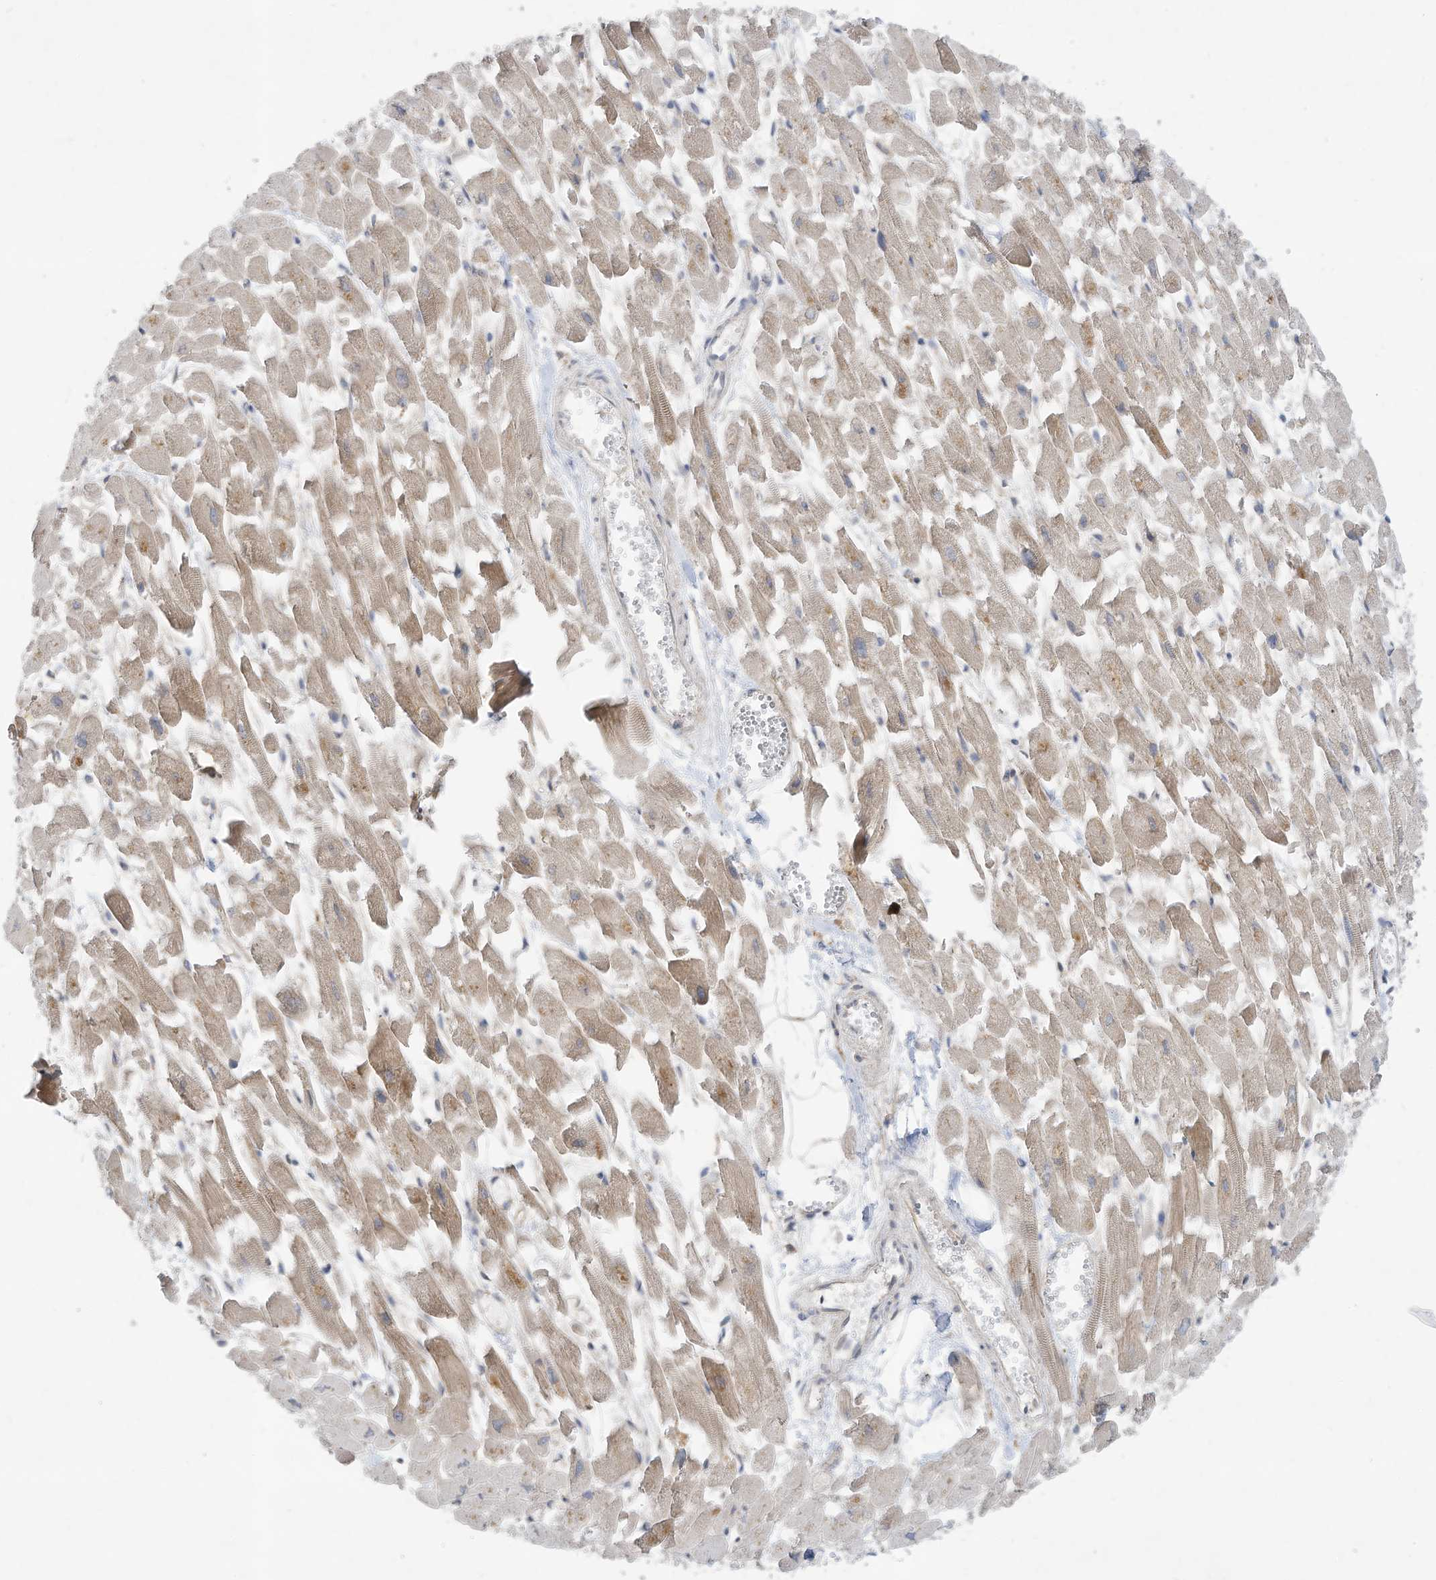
{"staining": {"intensity": "weak", "quantity": "25%-75%", "location": "cytoplasmic/membranous"}, "tissue": "heart muscle", "cell_type": "Cardiomyocytes", "image_type": "normal", "snomed": [{"axis": "morphology", "description": "Normal tissue, NOS"}, {"axis": "topography", "description": "Heart"}], "caption": "The immunohistochemical stain labels weak cytoplasmic/membranous positivity in cardiomyocytes of normal heart muscle.", "gene": "USE1", "patient": {"sex": "female", "age": 64}}